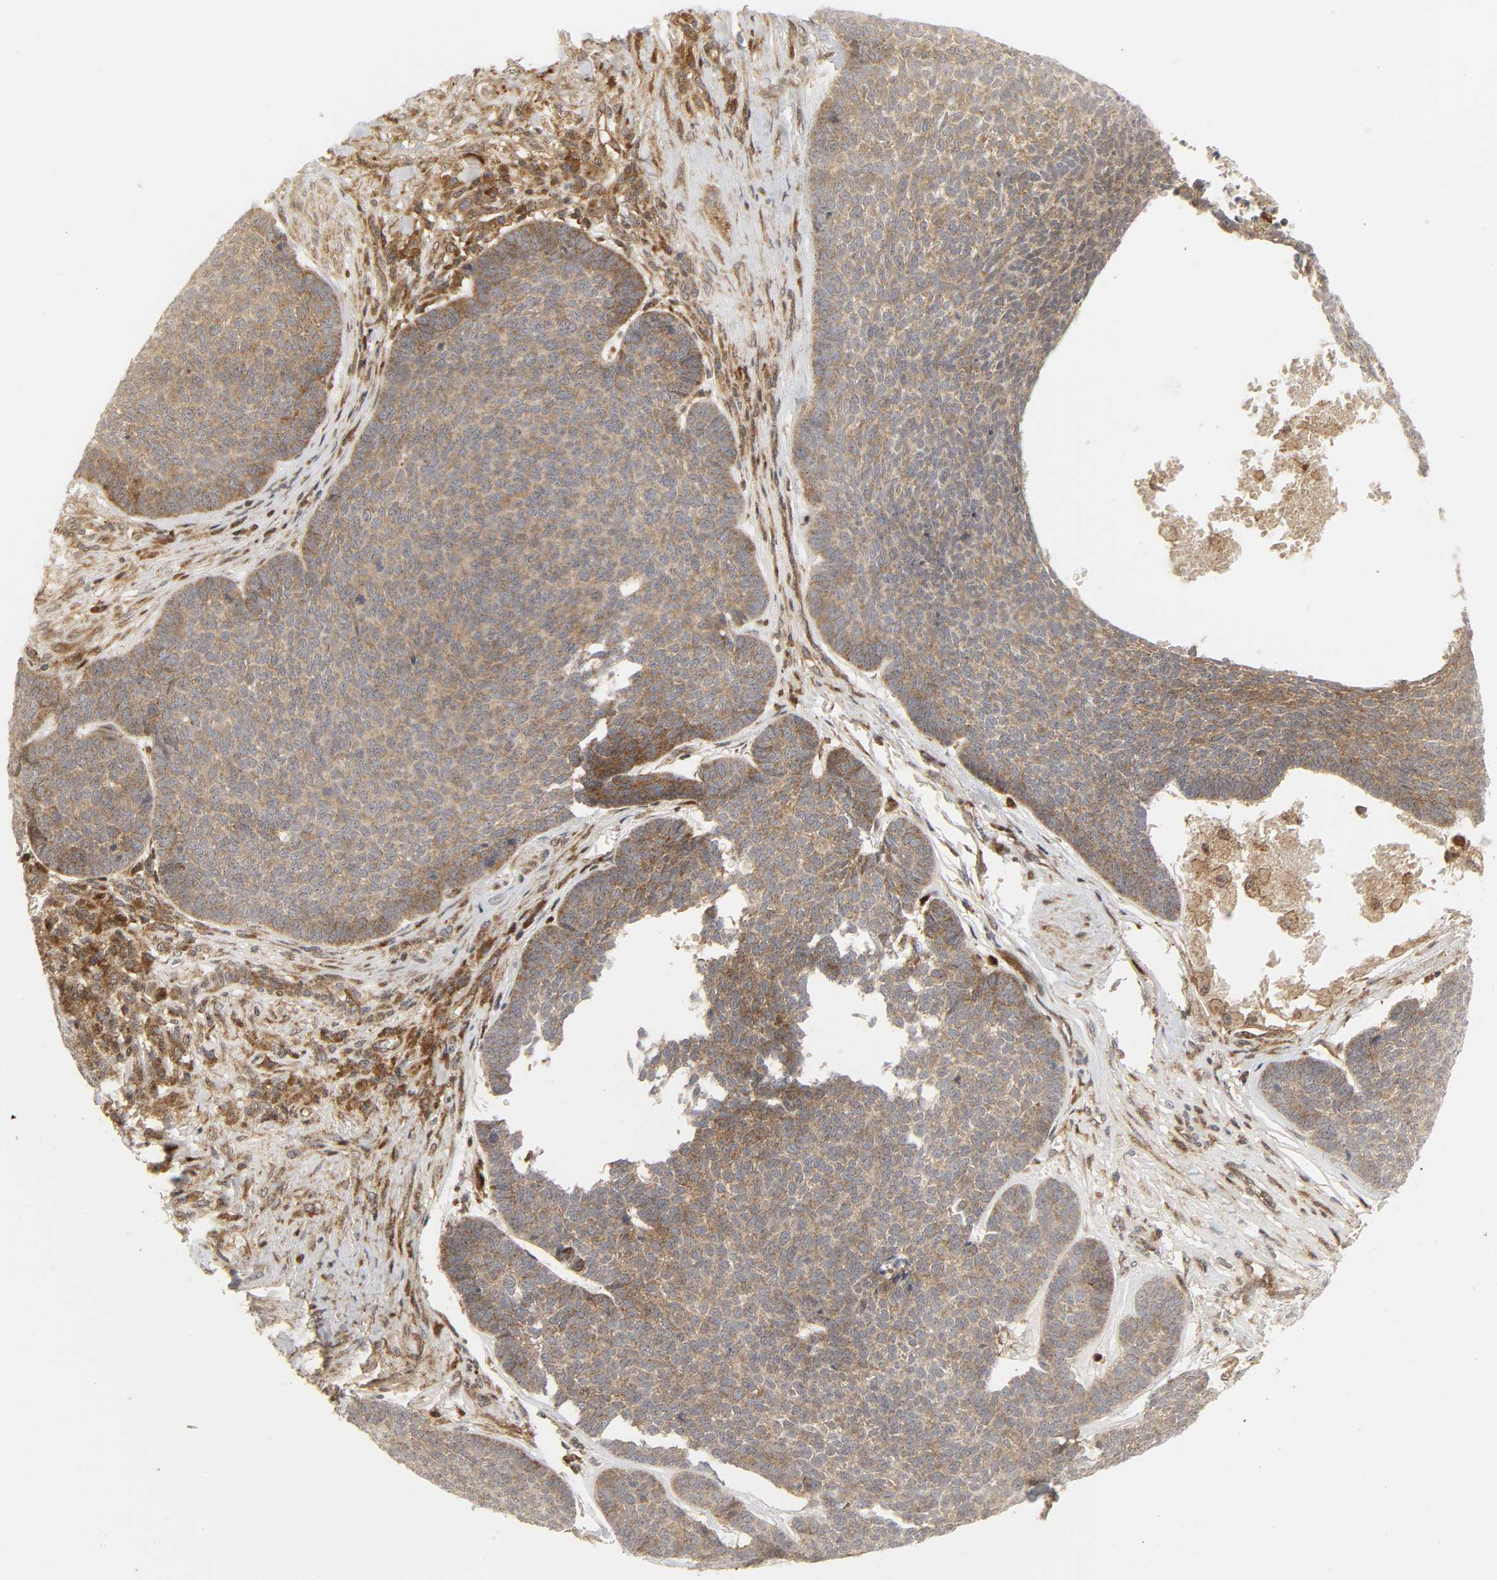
{"staining": {"intensity": "moderate", "quantity": ">75%", "location": "cytoplasmic/membranous"}, "tissue": "skin cancer", "cell_type": "Tumor cells", "image_type": "cancer", "snomed": [{"axis": "morphology", "description": "Basal cell carcinoma"}, {"axis": "topography", "description": "Skin"}], "caption": "Brown immunohistochemical staining in human skin basal cell carcinoma displays moderate cytoplasmic/membranous staining in approximately >75% of tumor cells.", "gene": "CHUK", "patient": {"sex": "male", "age": 84}}